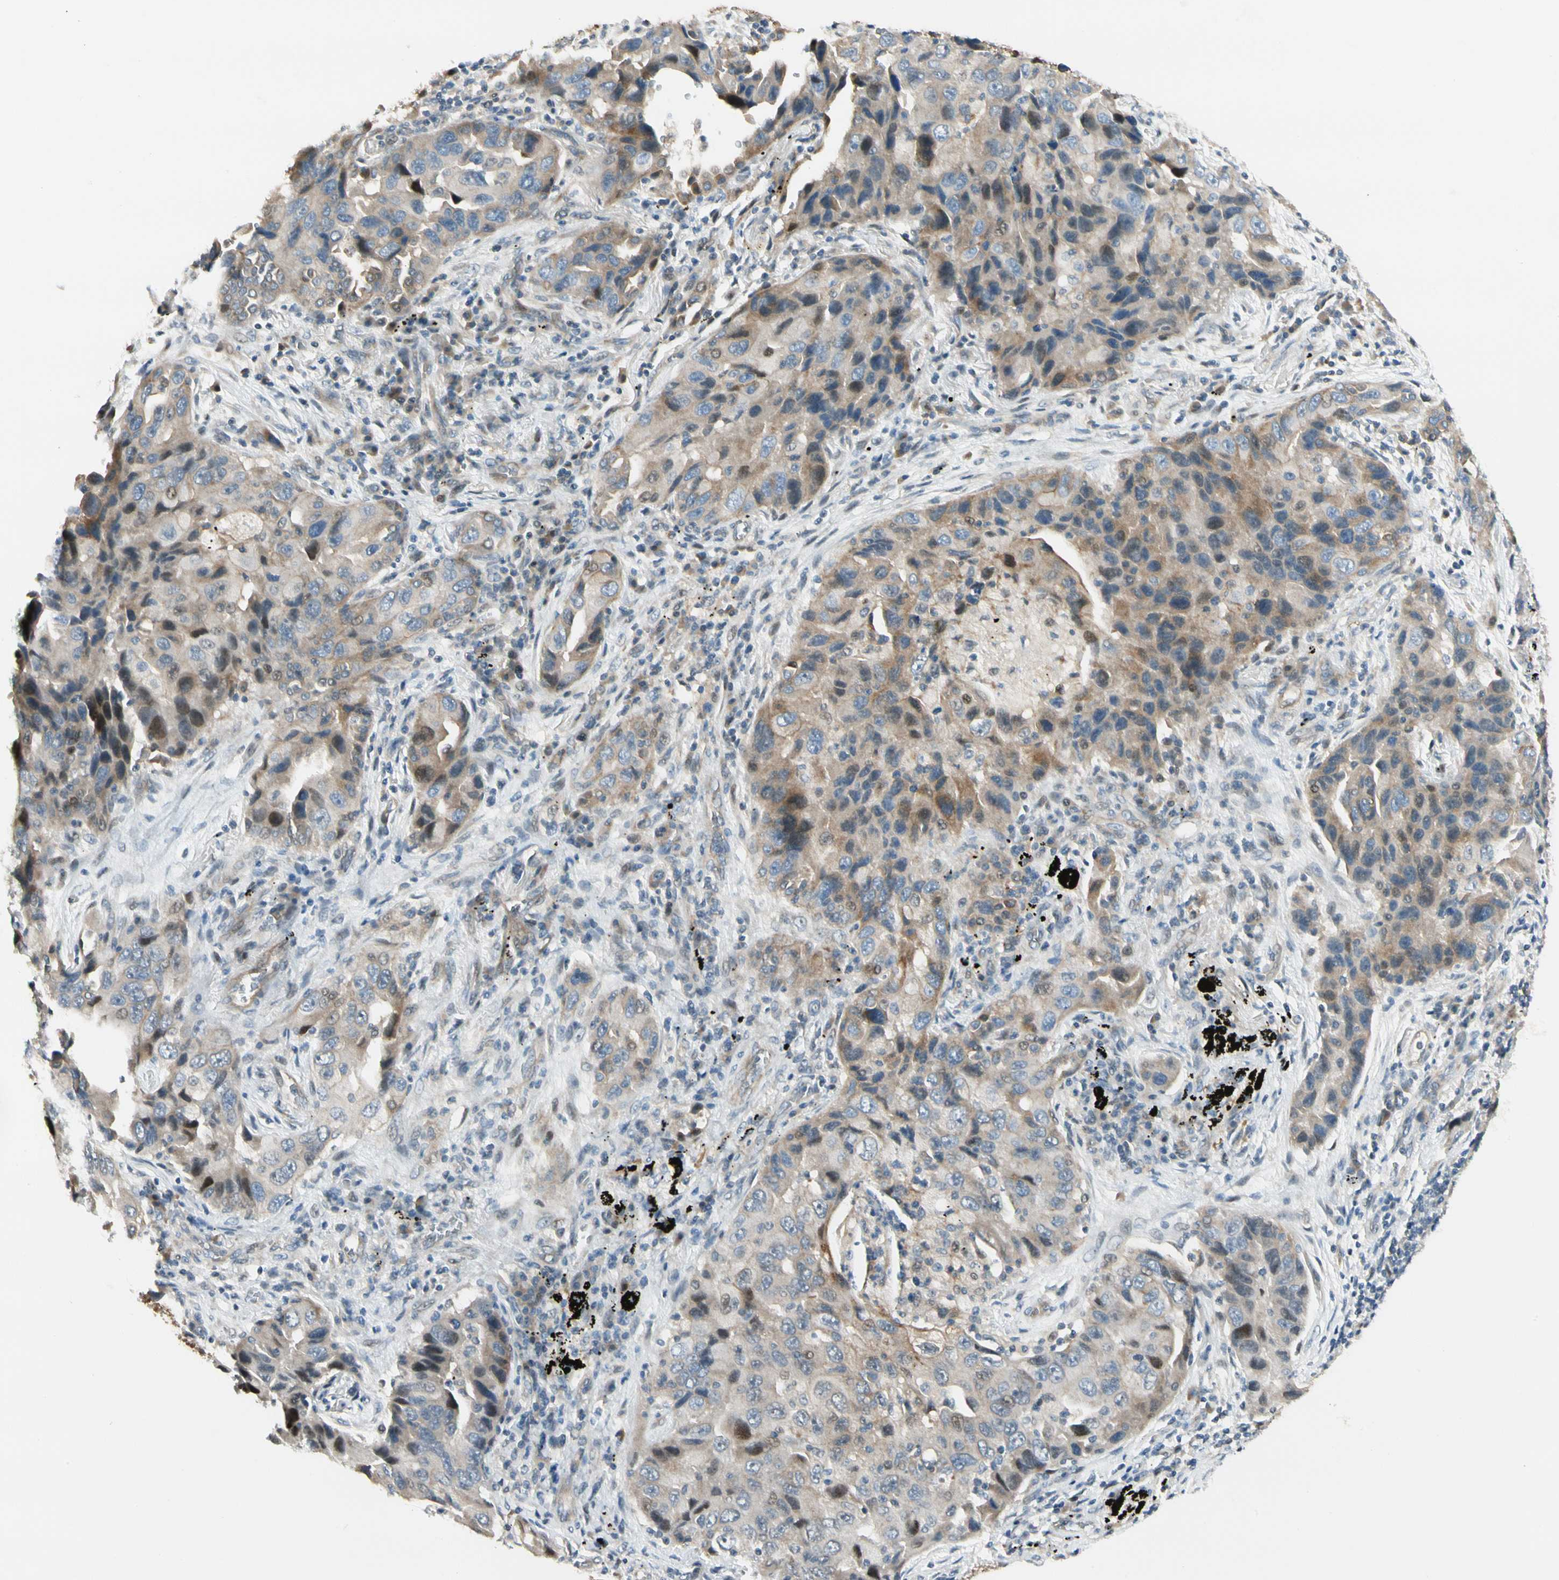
{"staining": {"intensity": "moderate", "quantity": "25%-75%", "location": "cytoplasmic/membranous,nuclear"}, "tissue": "lung cancer", "cell_type": "Tumor cells", "image_type": "cancer", "snomed": [{"axis": "morphology", "description": "Adenocarcinoma, NOS"}, {"axis": "topography", "description": "Lung"}], "caption": "Approximately 25%-75% of tumor cells in lung cancer show moderate cytoplasmic/membranous and nuclear protein staining as visualized by brown immunohistochemical staining.", "gene": "P3H2", "patient": {"sex": "female", "age": 65}}